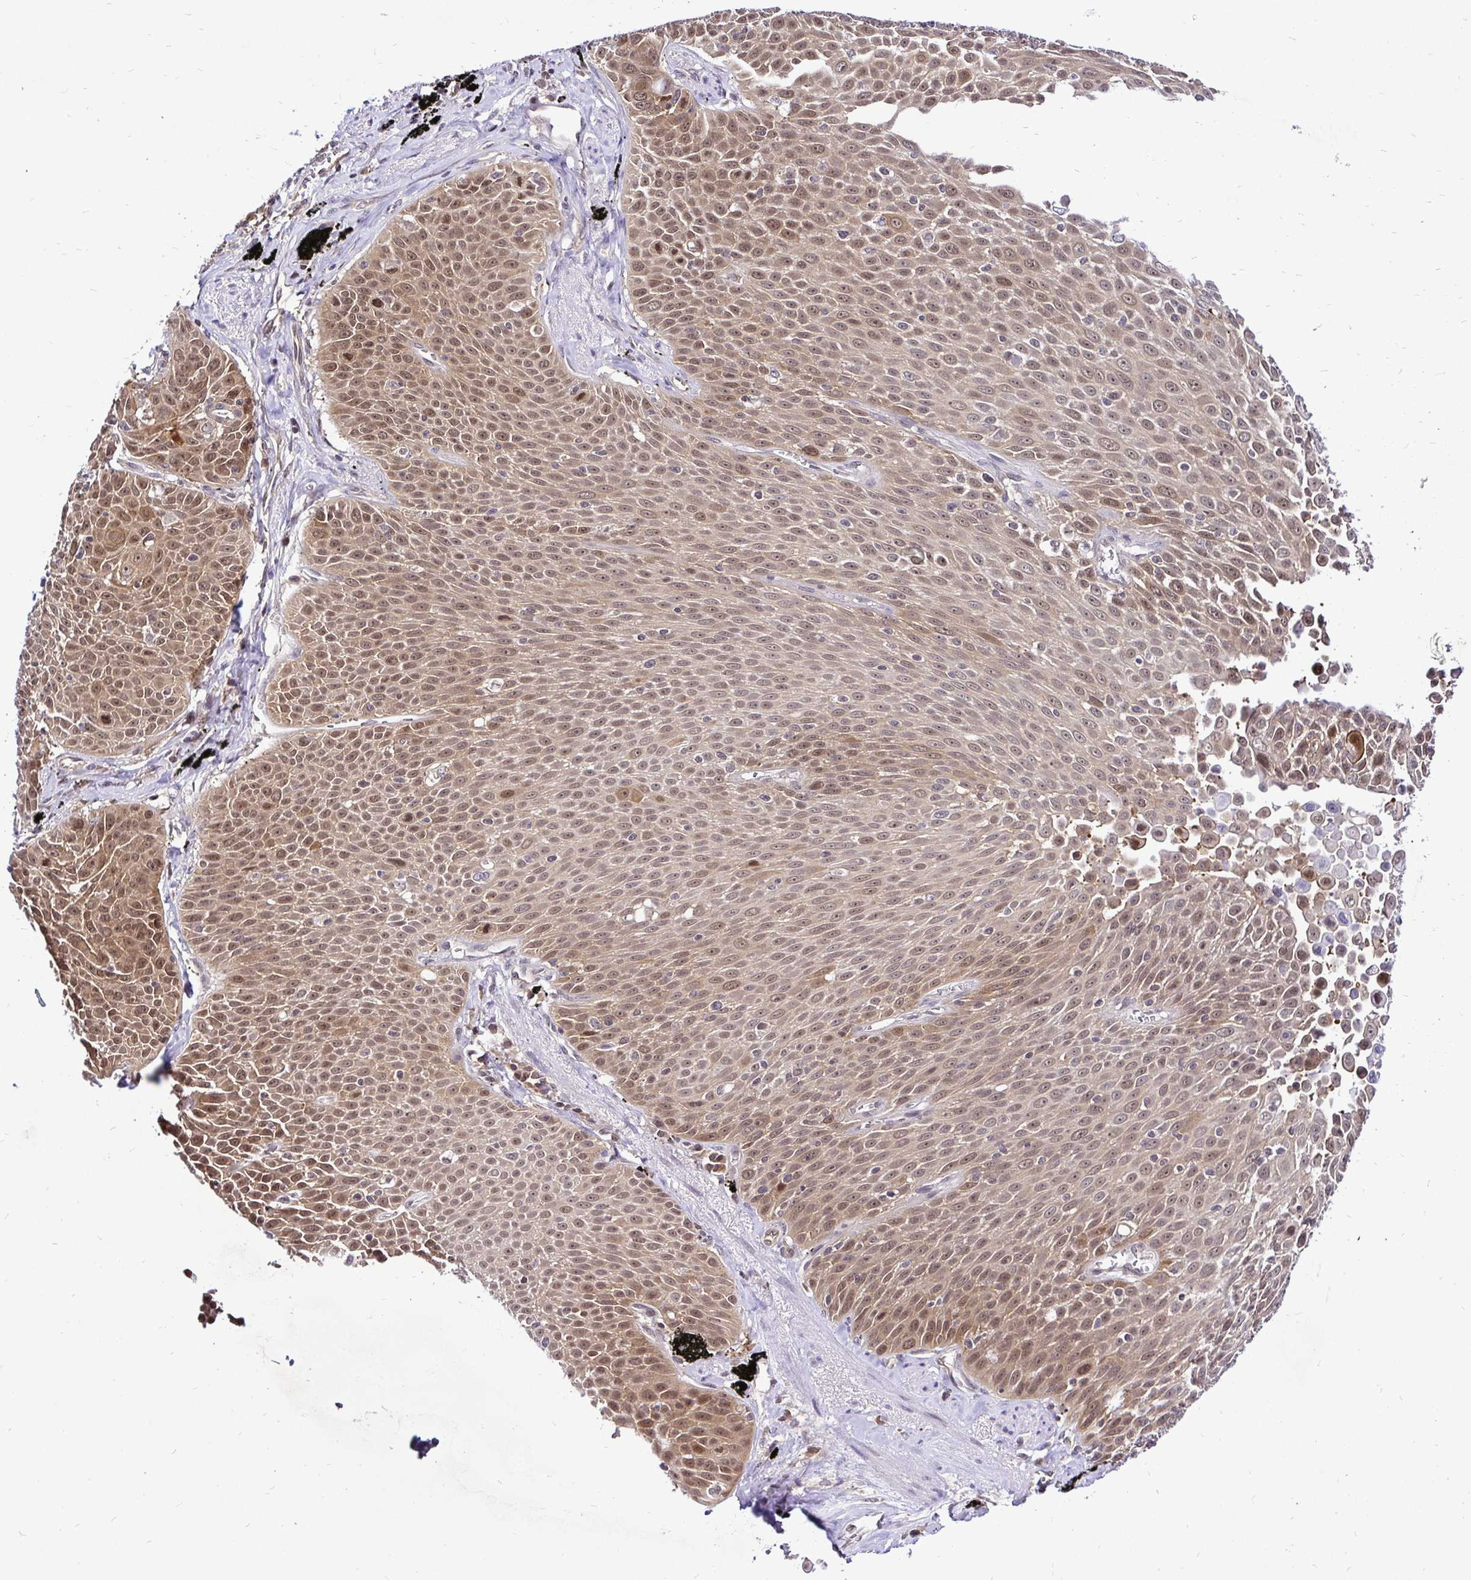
{"staining": {"intensity": "moderate", "quantity": ">75%", "location": "cytoplasmic/membranous,nuclear"}, "tissue": "lung cancer", "cell_type": "Tumor cells", "image_type": "cancer", "snomed": [{"axis": "morphology", "description": "Squamous cell carcinoma, NOS"}, {"axis": "morphology", "description": "Squamous cell carcinoma, metastatic, NOS"}, {"axis": "topography", "description": "Lymph node"}, {"axis": "topography", "description": "Lung"}], "caption": "Protein expression analysis of human metastatic squamous cell carcinoma (lung) reveals moderate cytoplasmic/membranous and nuclear expression in about >75% of tumor cells.", "gene": "UBE2M", "patient": {"sex": "female", "age": 62}}